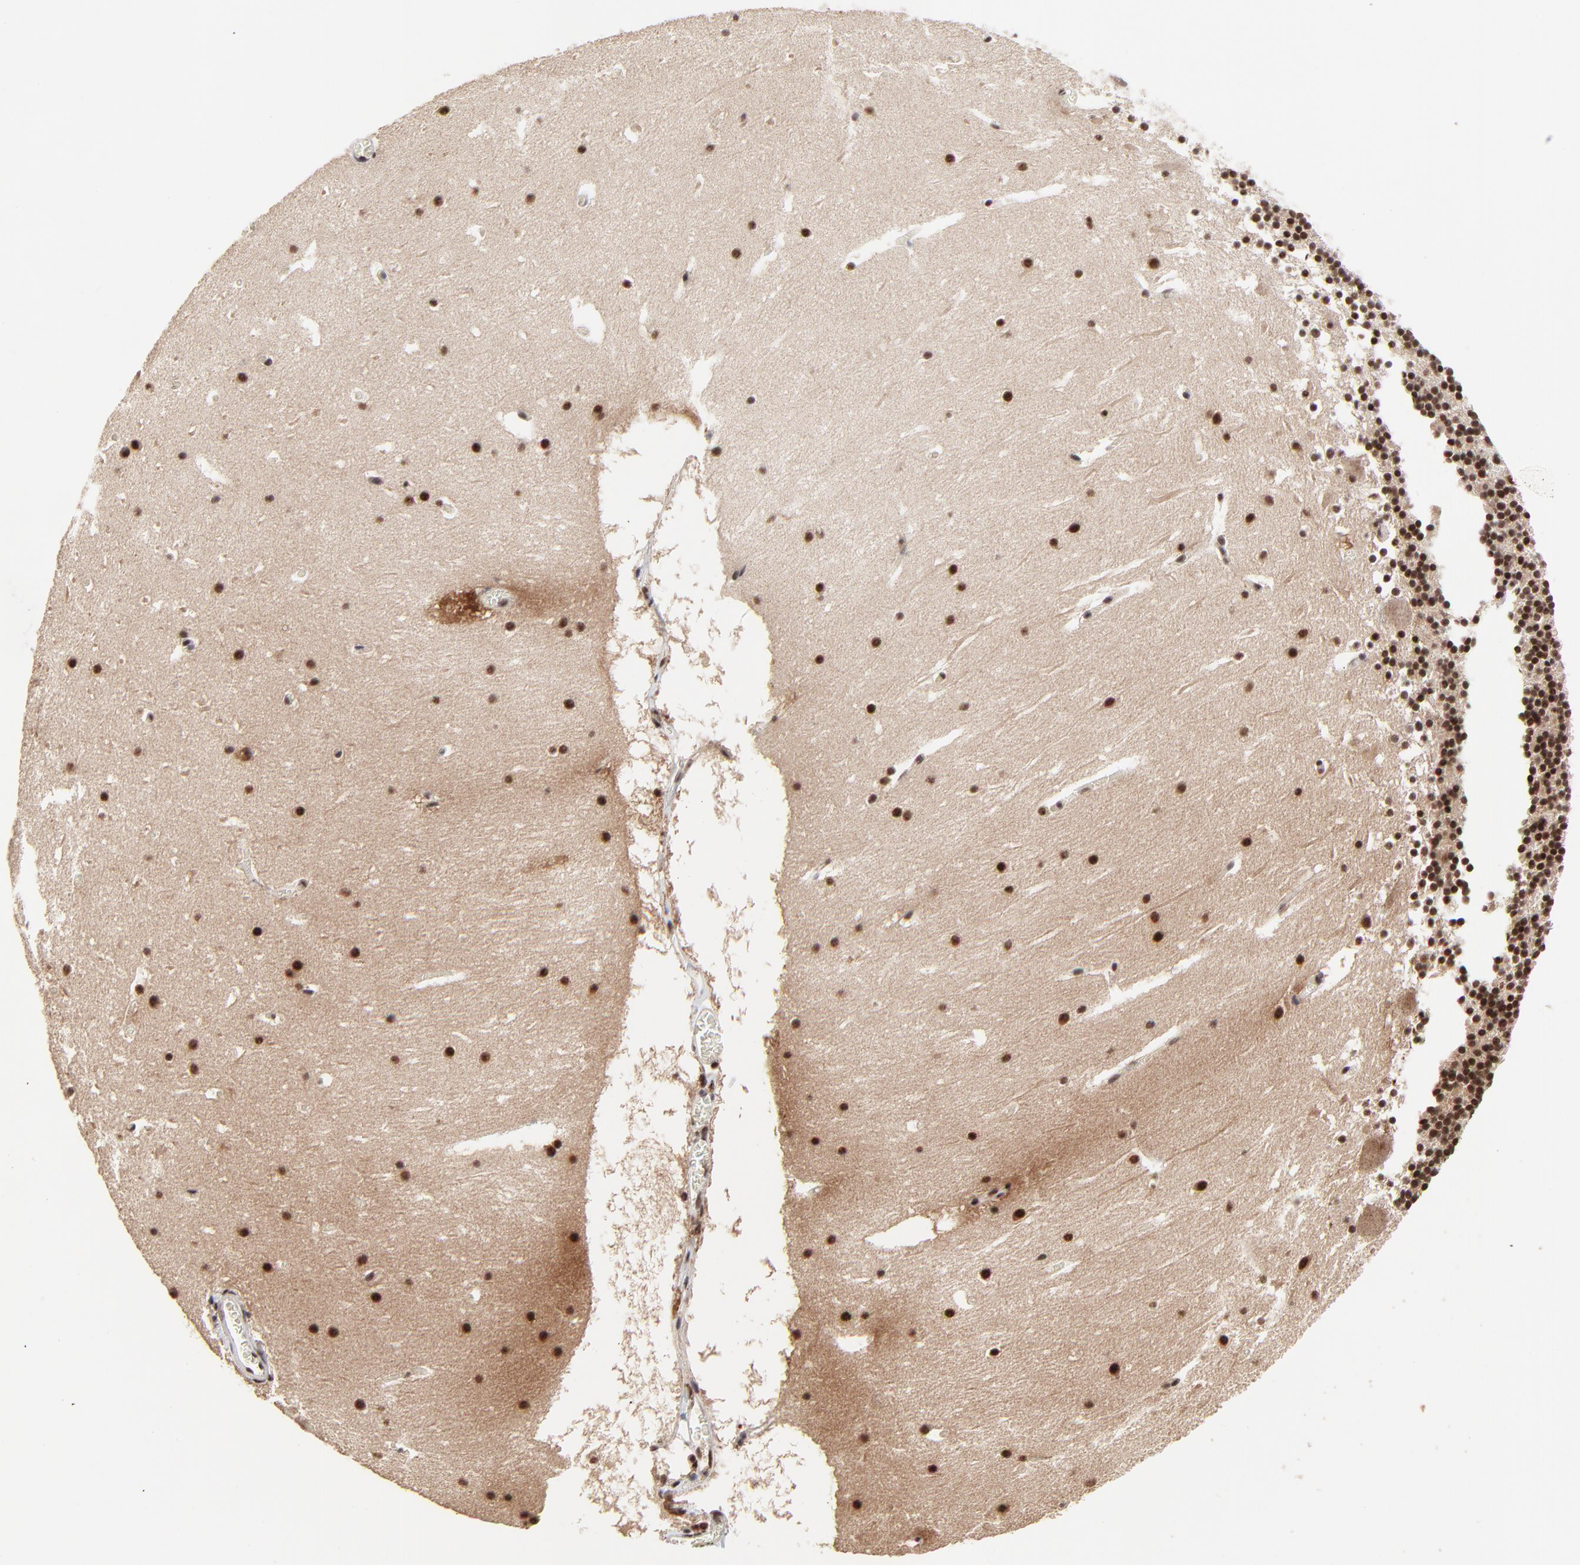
{"staining": {"intensity": "strong", "quantity": ">75%", "location": "nuclear"}, "tissue": "cerebellum", "cell_type": "Cells in granular layer", "image_type": "normal", "snomed": [{"axis": "morphology", "description": "Normal tissue, NOS"}, {"axis": "topography", "description": "Cerebellum"}], "caption": "Immunohistochemistry (IHC) of unremarkable human cerebellum exhibits high levels of strong nuclear positivity in about >75% of cells in granular layer. The staining was performed using DAB (3,3'-diaminobenzidine), with brown indicating positive protein expression. Nuclei are stained blue with hematoxylin.", "gene": "RBM22", "patient": {"sex": "male", "age": 45}}